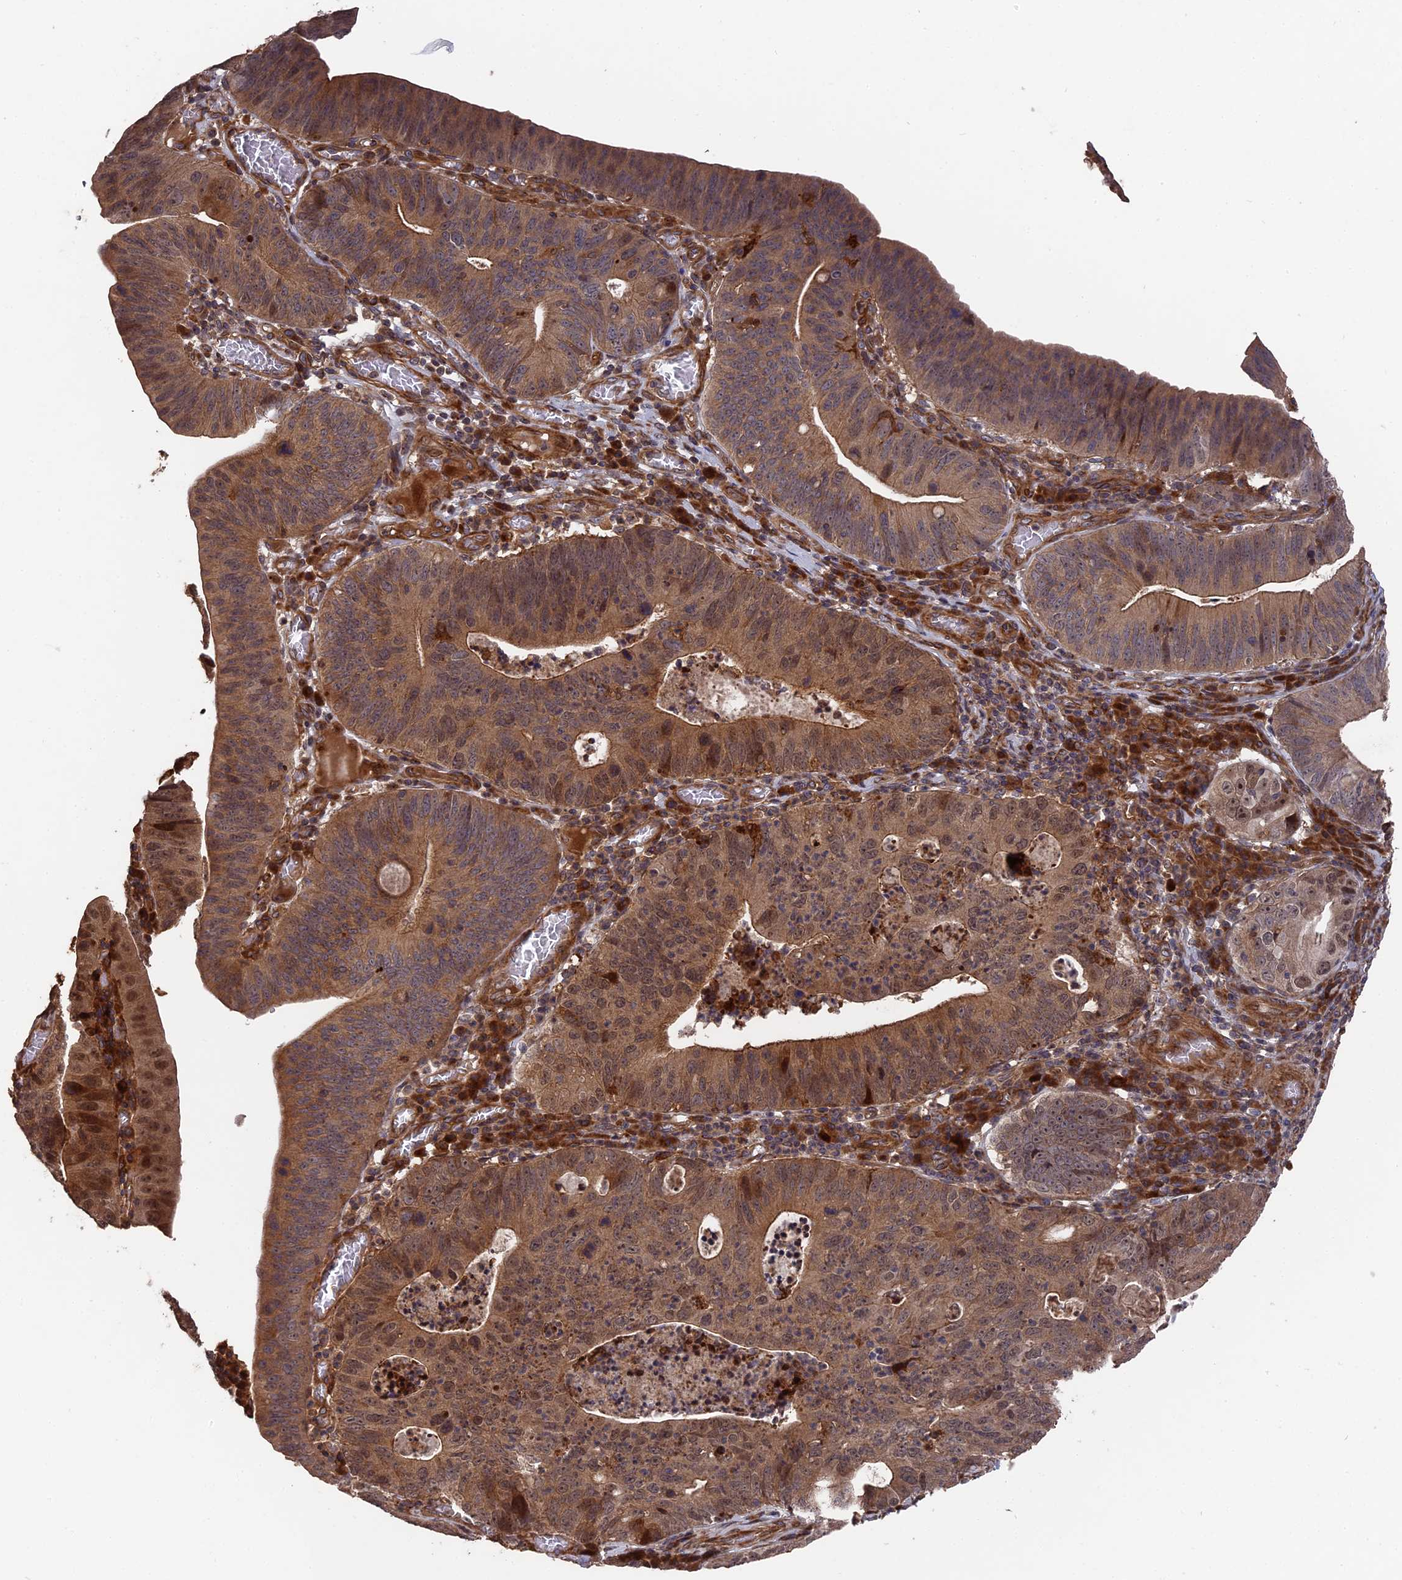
{"staining": {"intensity": "moderate", "quantity": ">75%", "location": "cytoplasmic/membranous"}, "tissue": "stomach cancer", "cell_type": "Tumor cells", "image_type": "cancer", "snomed": [{"axis": "morphology", "description": "Adenocarcinoma, NOS"}, {"axis": "topography", "description": "Stomach"}], "caption": "About >75% of tumor cells in human stomach adenocarcinoma reveal moderate cytoplasmic/membranous protein staining as visualized by brown immunohistochemical staining.", "gene": "DEF8", "patient": {"sex": "male", "age": 59}}